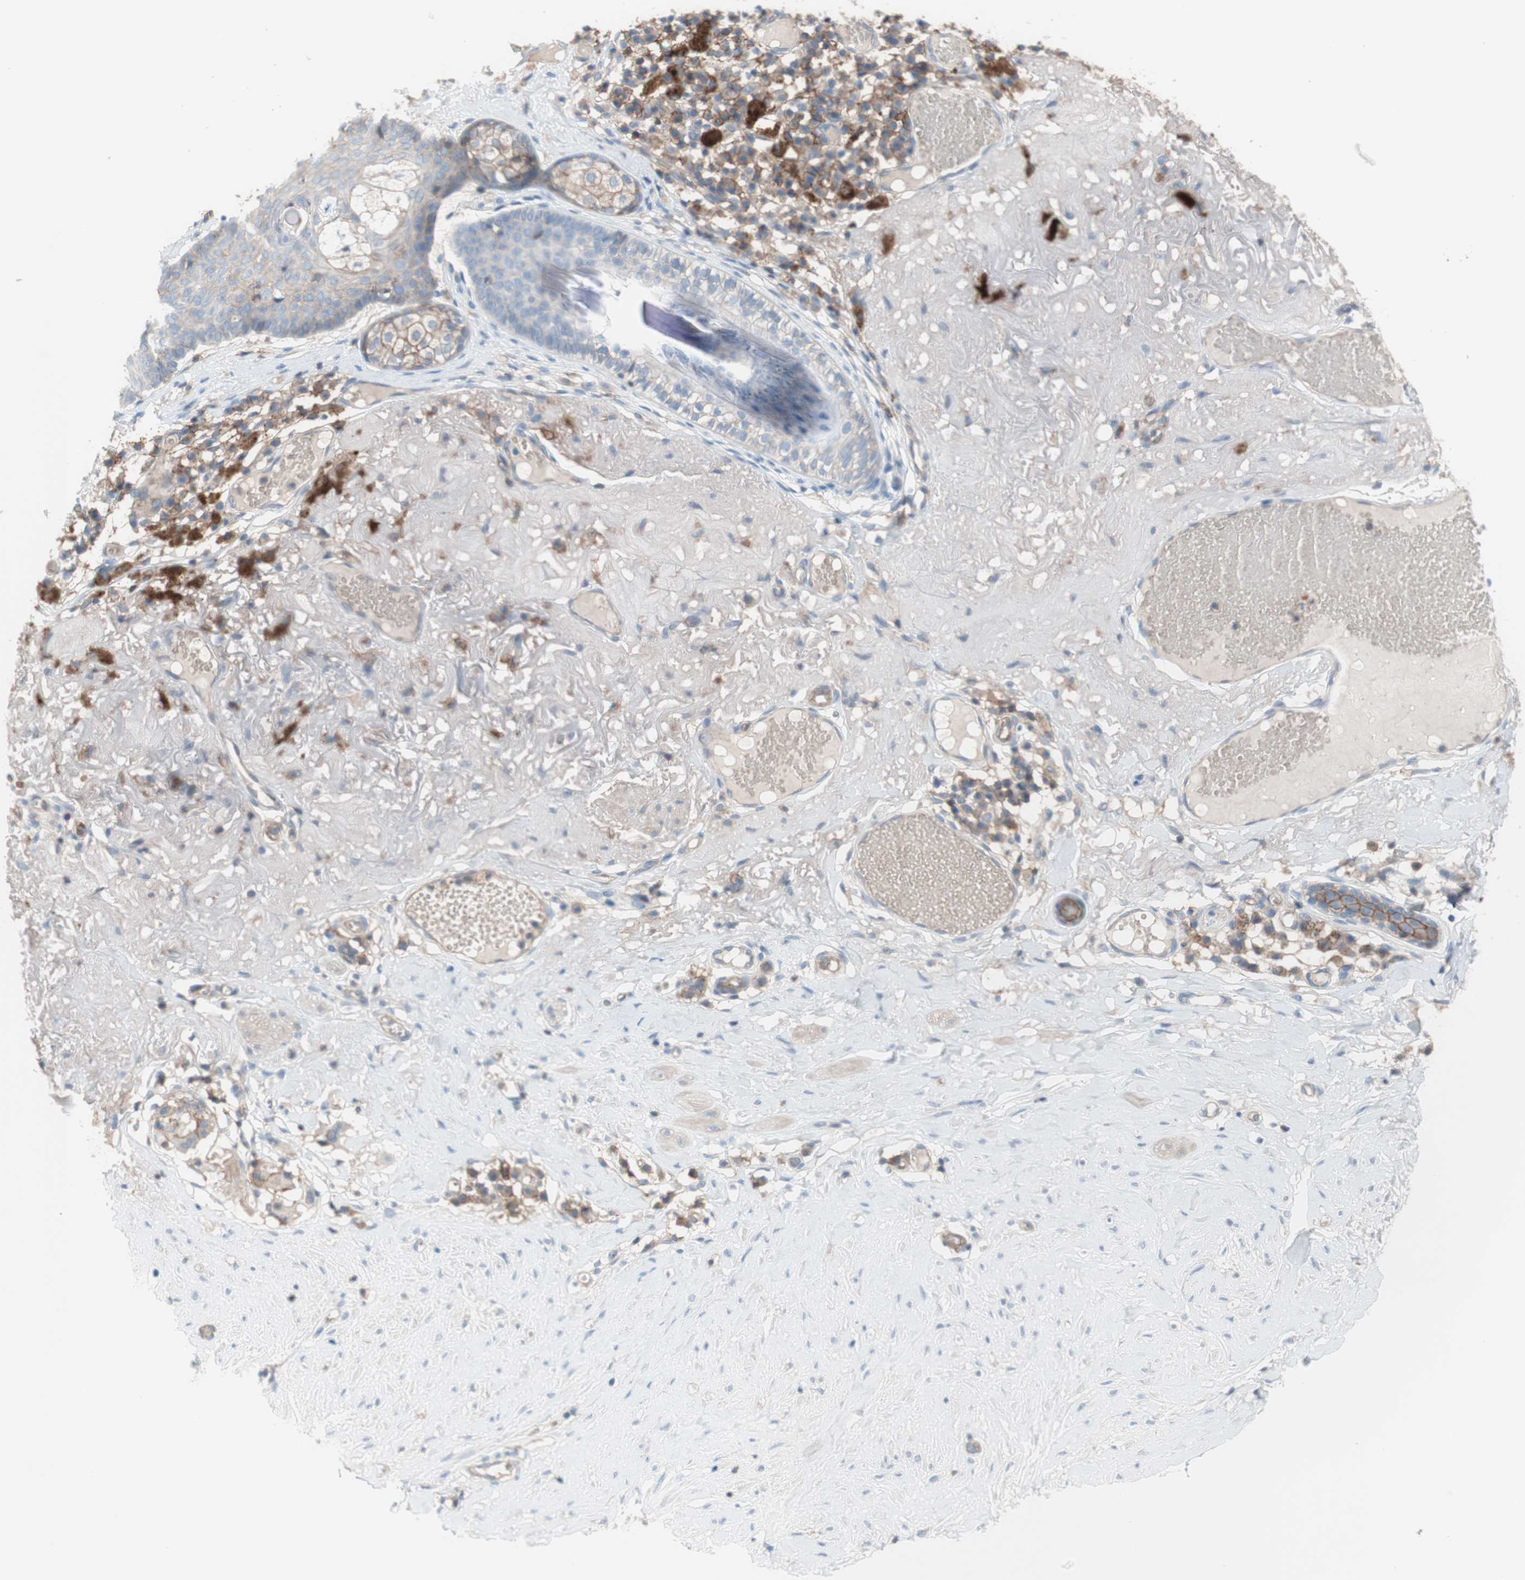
{"staining": {"intensity": "moderate", "quantity": ">75%", "location": "cytoplasmic/membranous"}, "tissue": "melanoma", "cell_type": "Tumor cells", "image_type": "cancer", "snomed": [{"axis": "morphology", "description": "Malignant melanoma in situ"}, {"axis": "morphology", "description": "Malignant melanoma, NOS"}, {"axis": "topography", "description": "Skin"}], "caption": "Immunohistochemical staining of melanoma exhibits medium levels of moderate cytoplasmic/membranous protein expression in about >75% of tumor cells.", "gene": "CD46", "patient": {"sex": "female", "age": 88}}